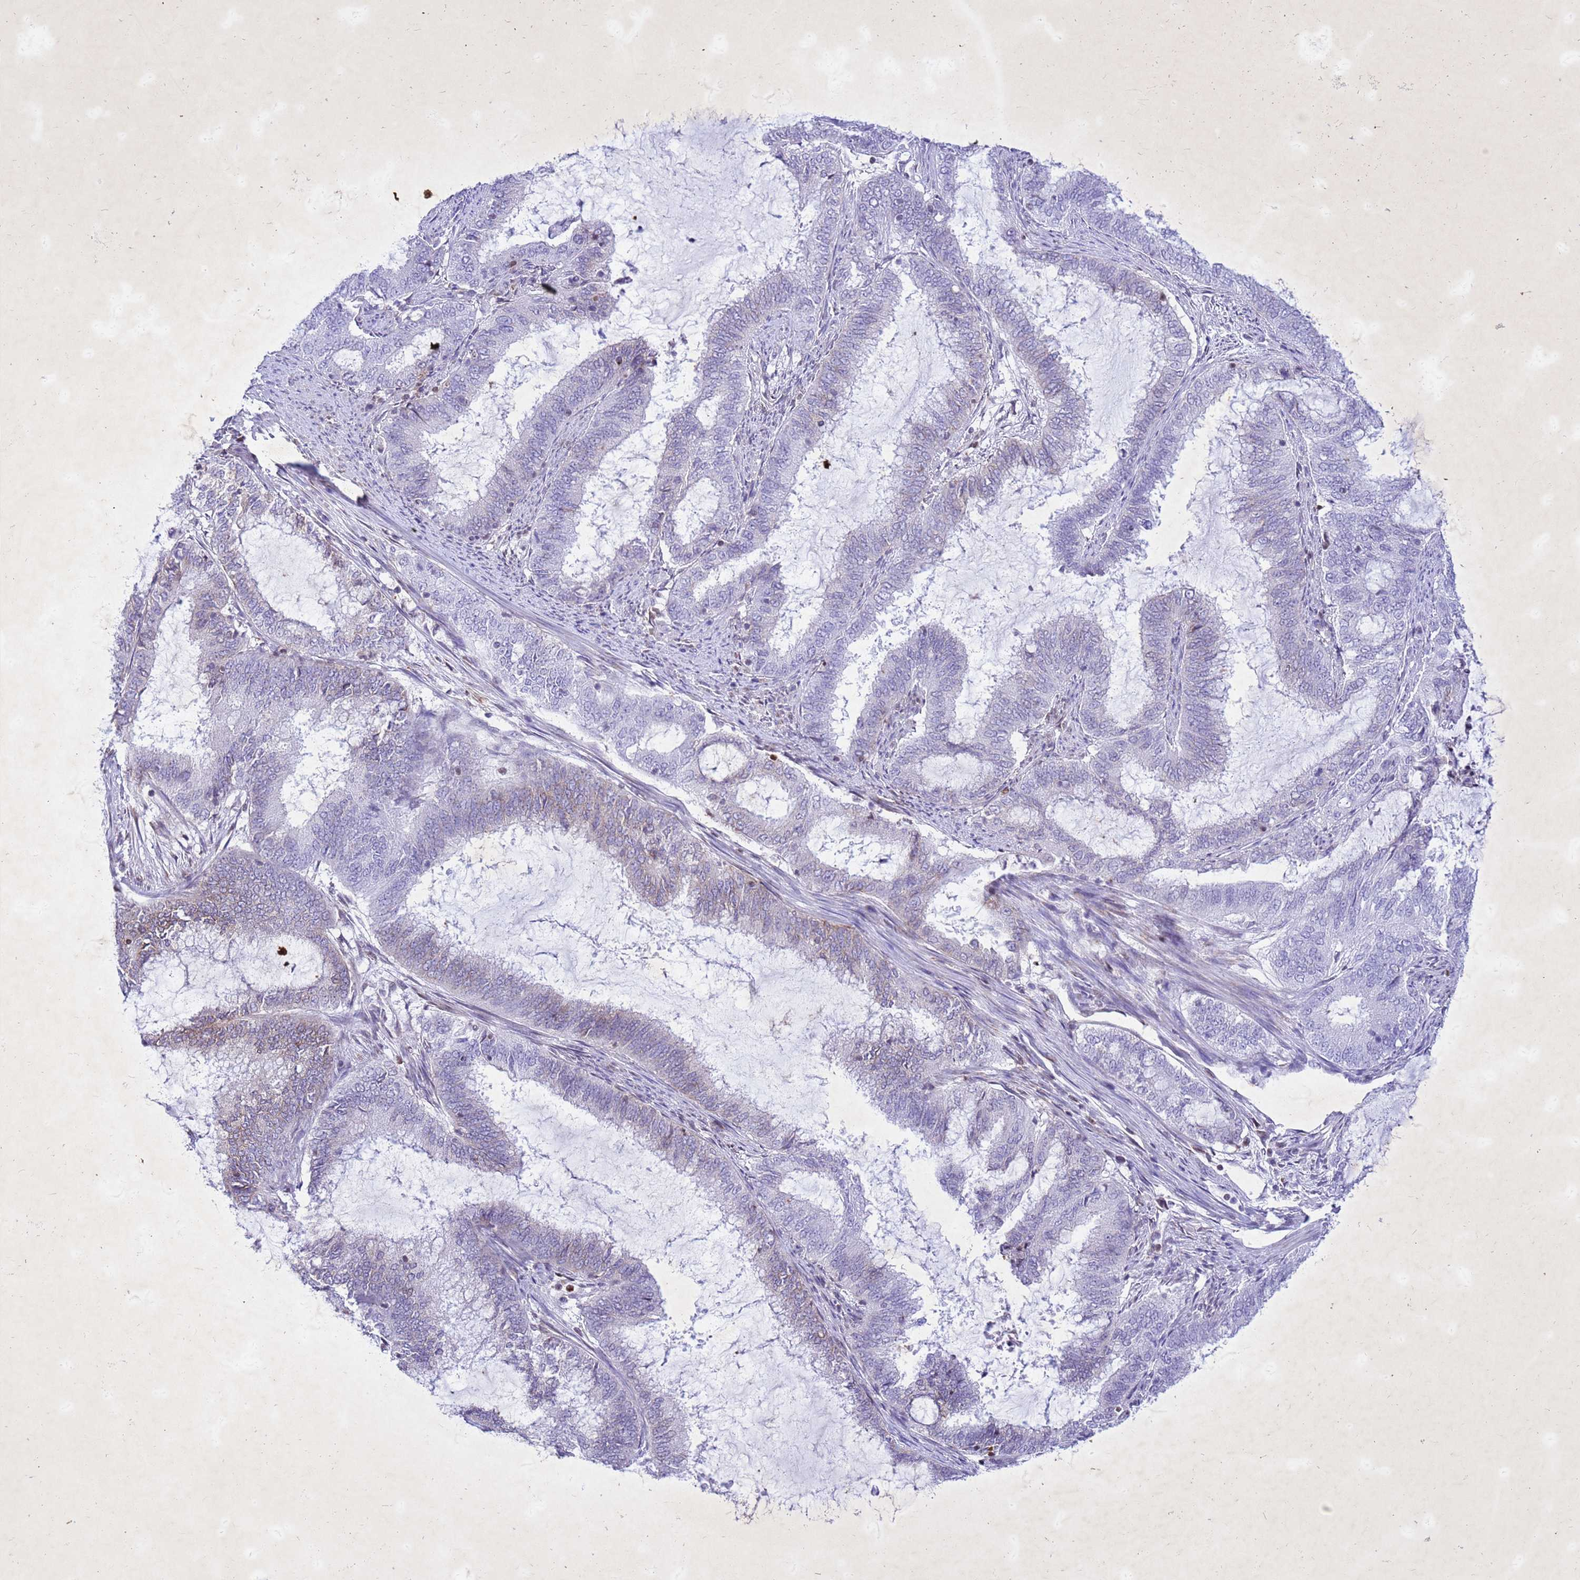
{"staining": {"intensity": "weak", "quantity": "<25%", "location": "cytoplasmic/membranous"}, "tissue": "endometrial cancer", "cell_type": "Tumor cells", "image_type": "cancer", "snomed": [{"axis": "morphology", "description": "Adenocarcinoma, NOS"}, {"axis": "topography", "description": "Endometrium"}], "caption": "This micrograph is of adenocarcinoma (endometrial) stained with IHC to label a protein in brown with the nuclei are counter-stained blue. There is no staining in tumor cells. (Brightfield microscopy of DAB (3,3'-diaminobenzidine) IHC at high magnification).", "gene": "COPS9", "patient": {"sex": "female", "age": 51}}